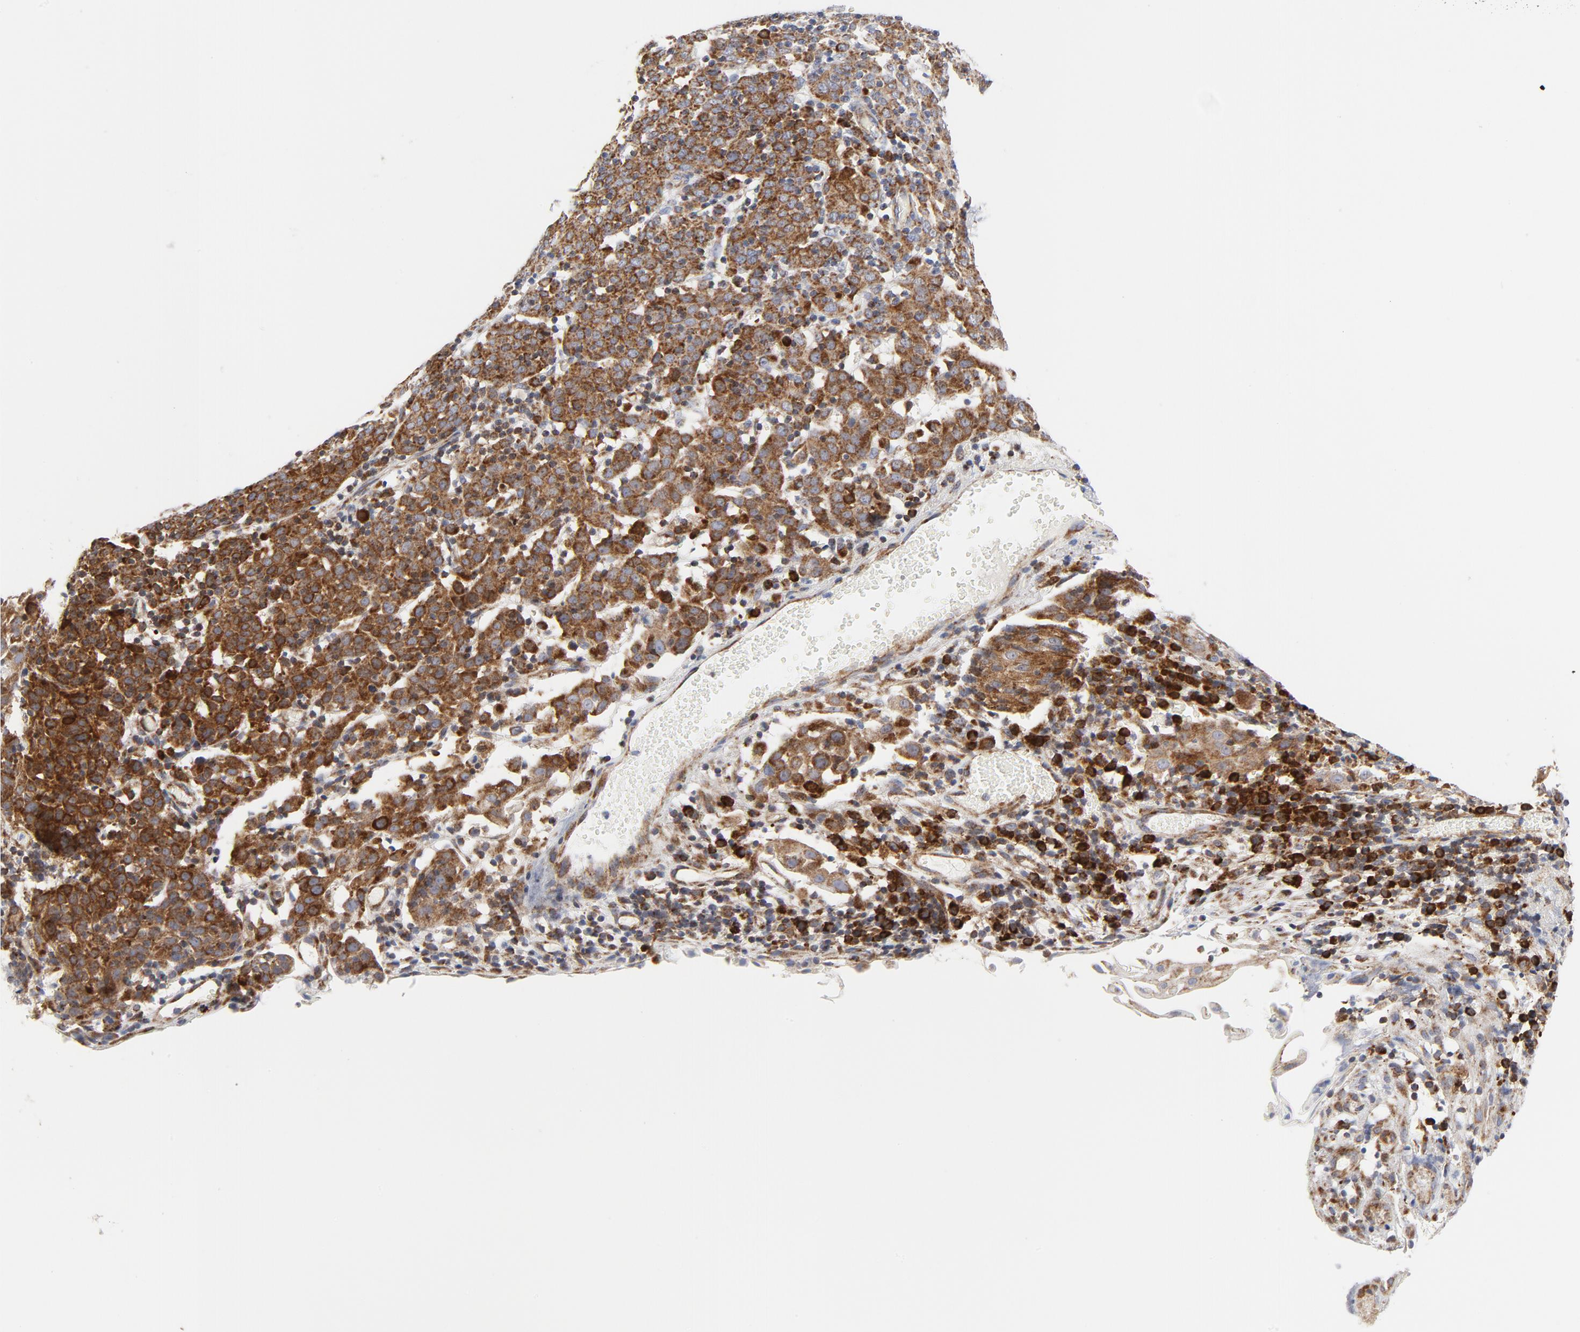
{"staining": {"intensity": "strong", "quantity": ">75%", "location": "cytoplasmic/membranous"}, "tissue": "cervical cancer", "cell_type": "Tumor cells", "image_type": "cancer", "snomed": [{"axis": "morphology", "description": "Normal tissue, NOS"}, {"axis": "morphology", "description": "Squamous cell carcinoma, NOS"}, {"axis": "topography", "description": "Cervix"}], "caption": "A micrograph of cervical squamous cell carcinoma stained for a protein displays strong cytoplasmic/membranous brown staining in tumor cells.", "gene": "CYCS", "patient": {"sex": "female", "age": 67}}